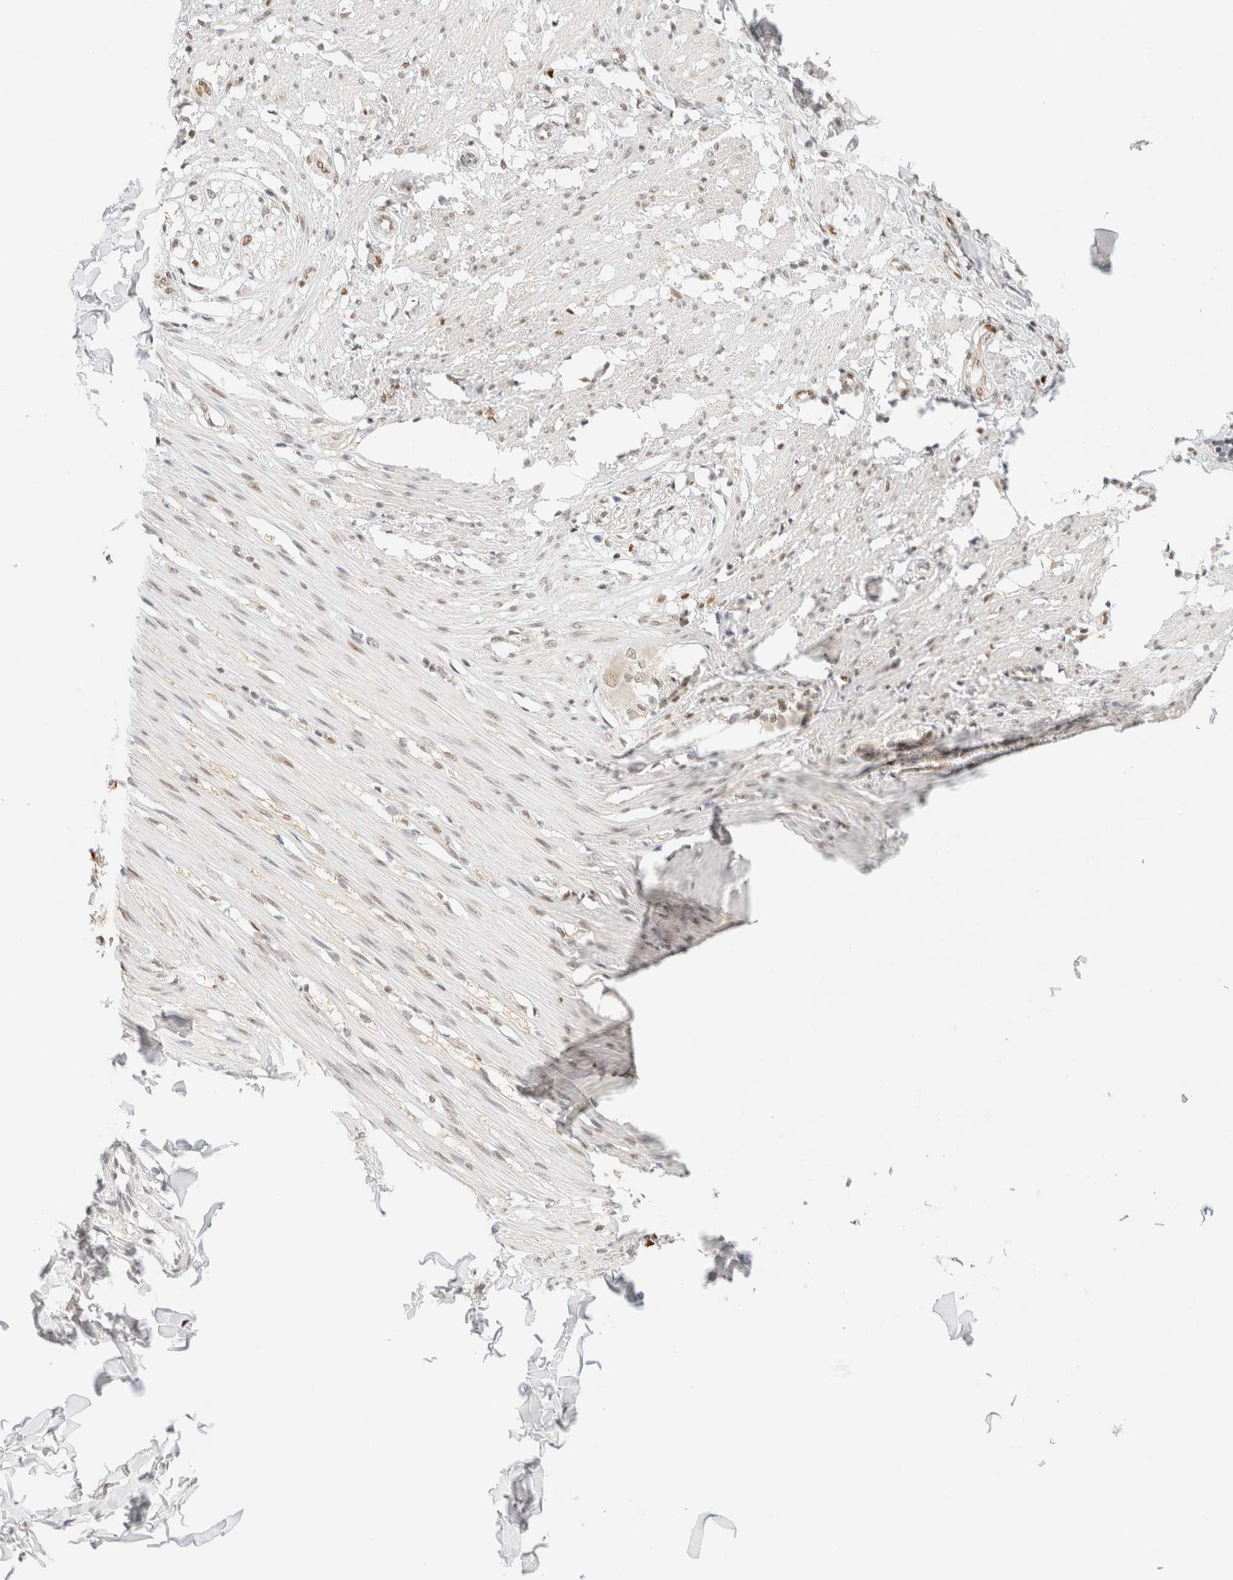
{"staining": {"intensity": "weak", "quantity": "25%-75%", "location": "nuclear"}, "tissue": "smooth muscle", "cell_type": "Smooth muscle cells", "image_type": "normal", "snomed": [{"axis": "morphology", "description": "Normal tissue, NOS"}, {"axis": "morphology", "description": "Adenocarcinoma, NOS"}, {"axis": "topography", "description": "Smooth muscle"}, {"axis": "topography", "description": "Colon"}], "caption": "Smooth muscle stained for a protein shows weak nuclear positivity in smooth muscle cells. (IHC, brightfield microscopy, high magnification).", "gene": "DDB2", "patient": {"sex": "male", "age": 14}}